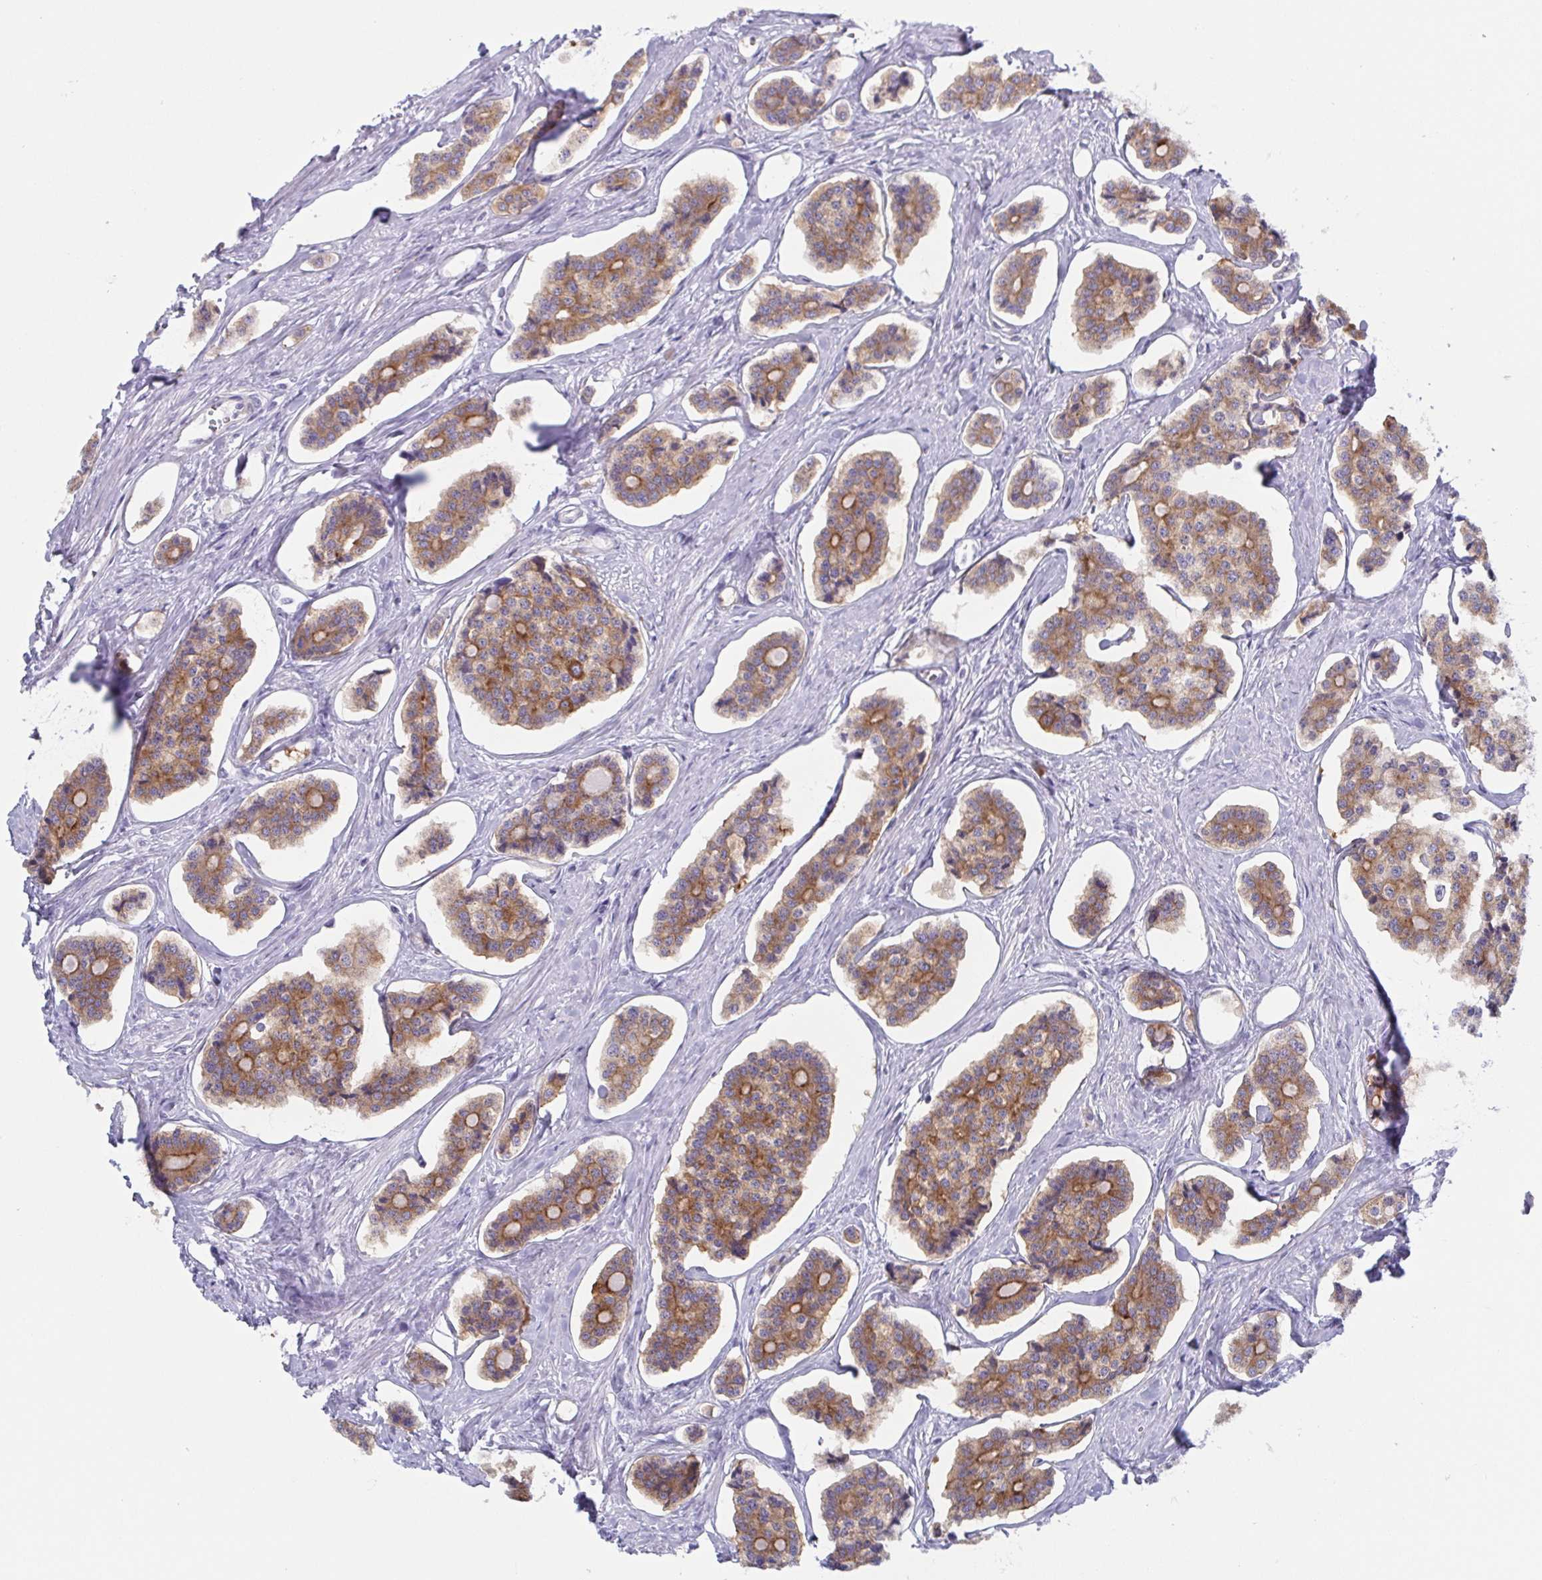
{"staining": {"intensity": "moderate", "quantity": ">75%", "location": "cytoplasmic/membranous"}, "tissue": "carcinoid", "cell_type": "Tumor cells", "image_type": "cancer", "snomed": [{"axis": "morphology", "description": "Carcinoid, malignant, NOS"}, {"axis": "topography", "description": "Small intestine"}], "caption": "A high-resolution photomicrograph shows immunohistochemistry staining of carcinoid, which reveals moderate cytoplasmic/membranous staining in about >75% of tumor cells.", "gene": "DYNC1I1", "patient": {"sex": "female", "age": 65}}